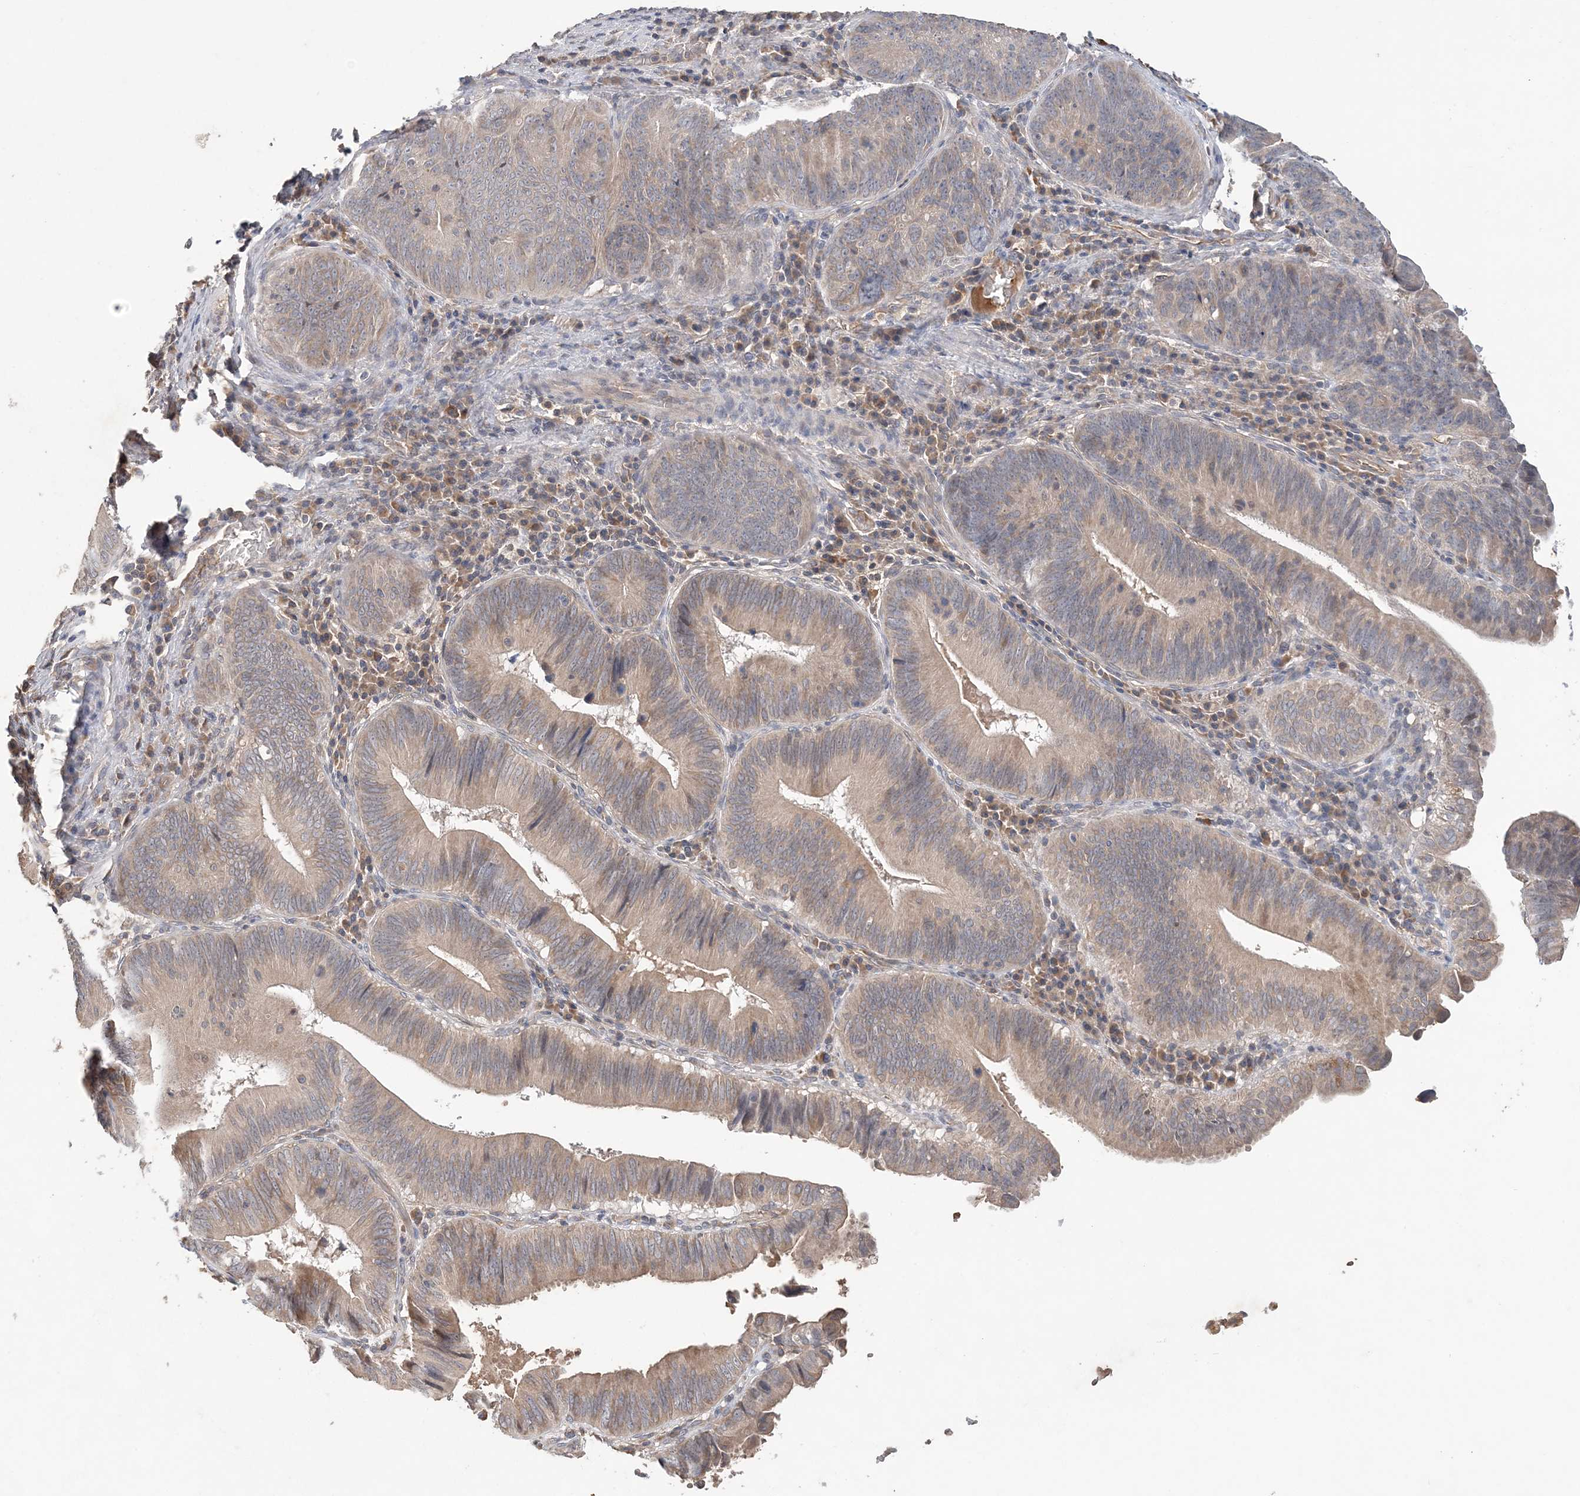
{"staining": {"intensity": "weak", "quantity": ">75%", "location": "cytoplasmic/membranous"}, "tissue": "pancreatic cancer", "cell_type": "Tumor cells", "image_type": "cancer", "snomed": [{"axis": "morphology", "description": "Adenocarcinoma, NOS"}, {"axis": "topography", "description": "Pancreas"}], "caption": "About >75% of tumor cells in human pancreatic cancer (adenocarcinoma) show weak cytoplasmic/membranous protein positivity as visualized by brown immunohistochemical staining.", "gene": "SYCP3", "patient": {"sex": "male", "age": 63}}